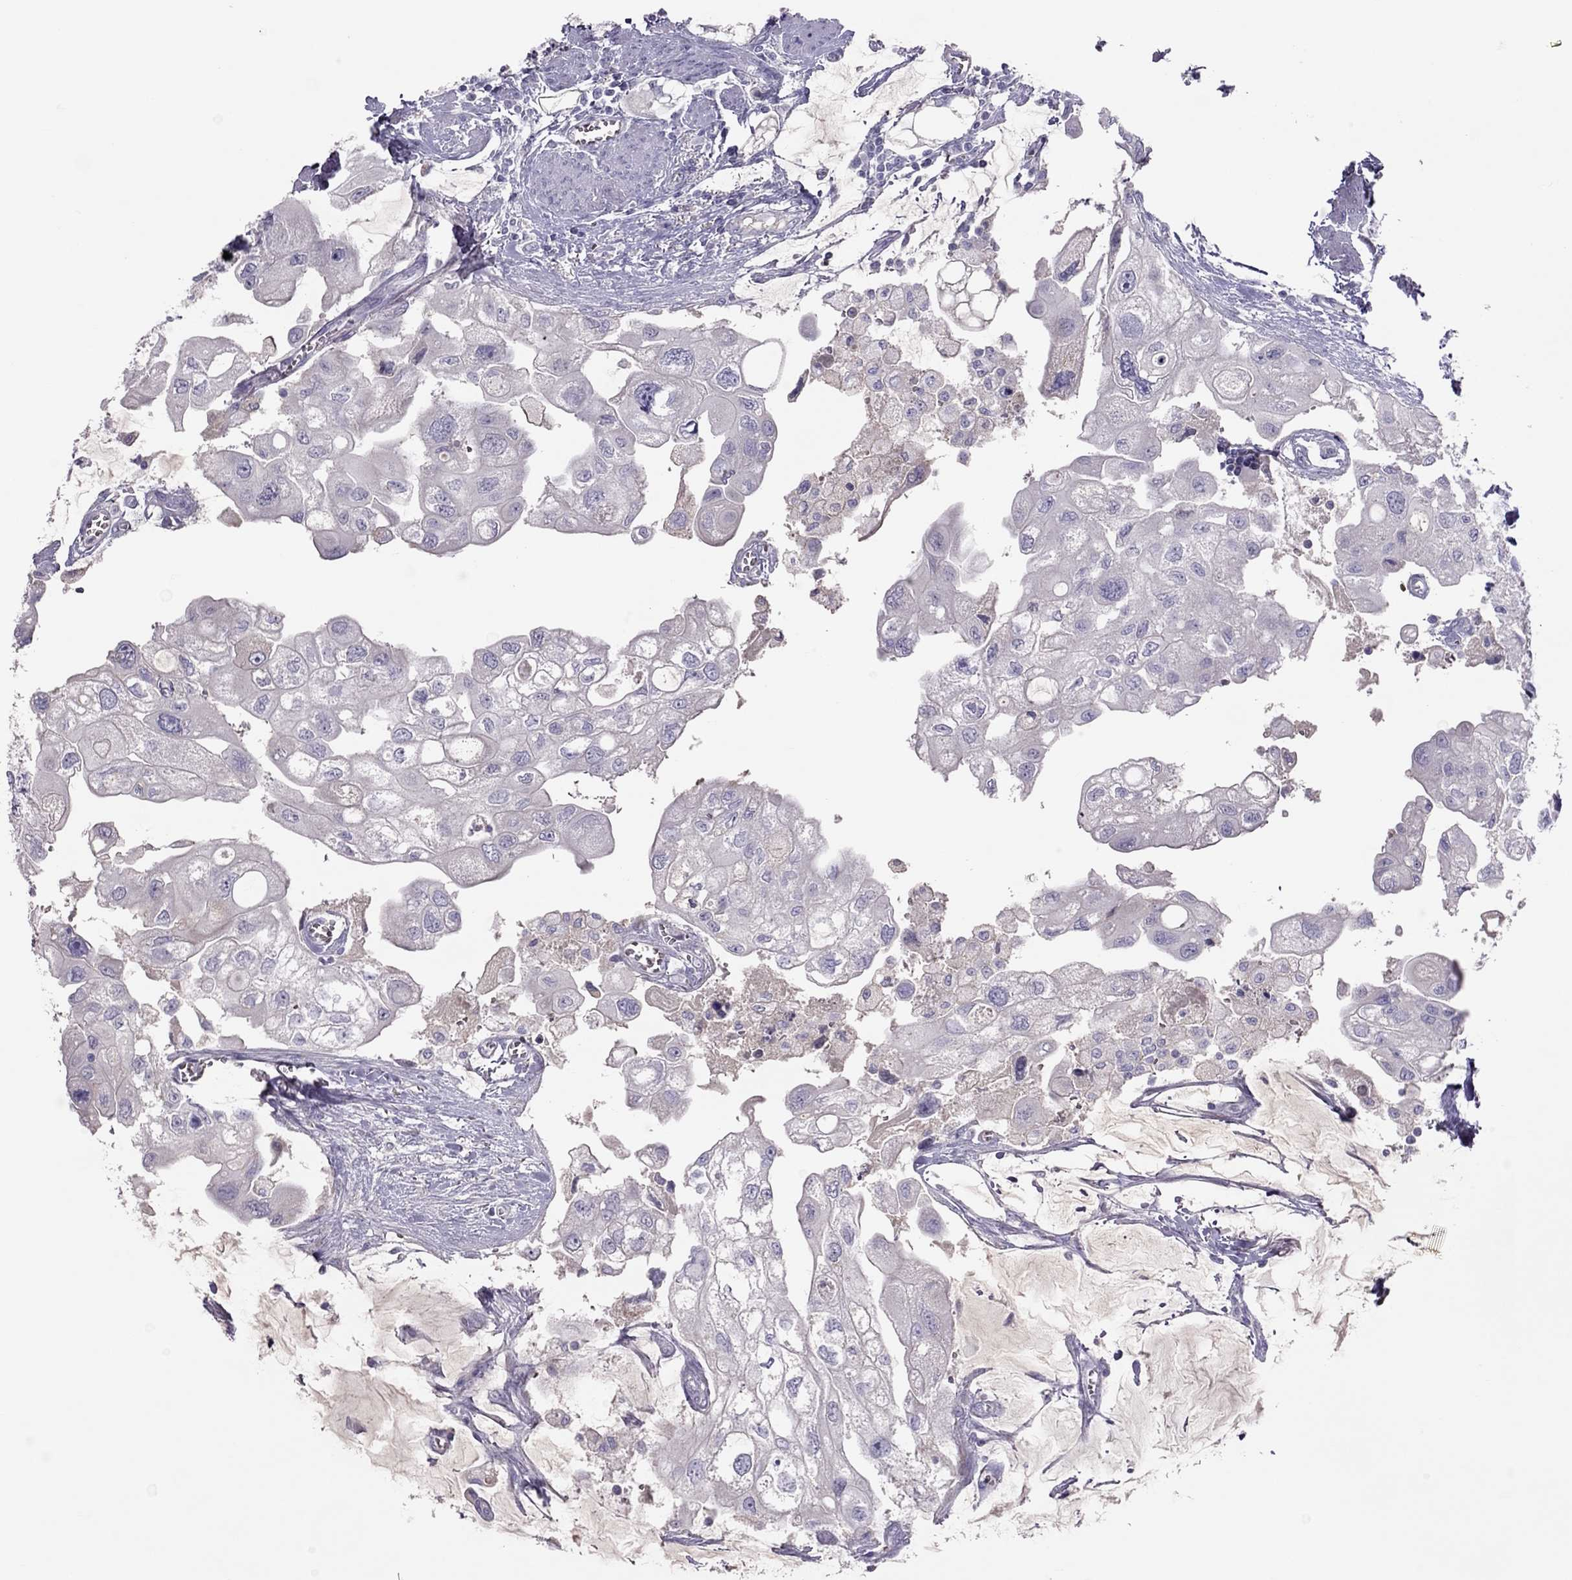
{"staining": {"intensity": "negative", "quantity": "none", "location": "none"}, "tissue": "urothelial cancer", "cell_type": "Tumor cells", "image_type": "cancer", "snomed": [{"axis": "morphology", "description": "Urothelial carcinoma, High grade"}, {"axis": "topography", "description": "Urinary bladder"}], "caption": "Tumor cells show no significant expression in urothelial carcinoma (high-grade).", "gene": "RHD", "patient": {"sex": "male", "age": 59}}